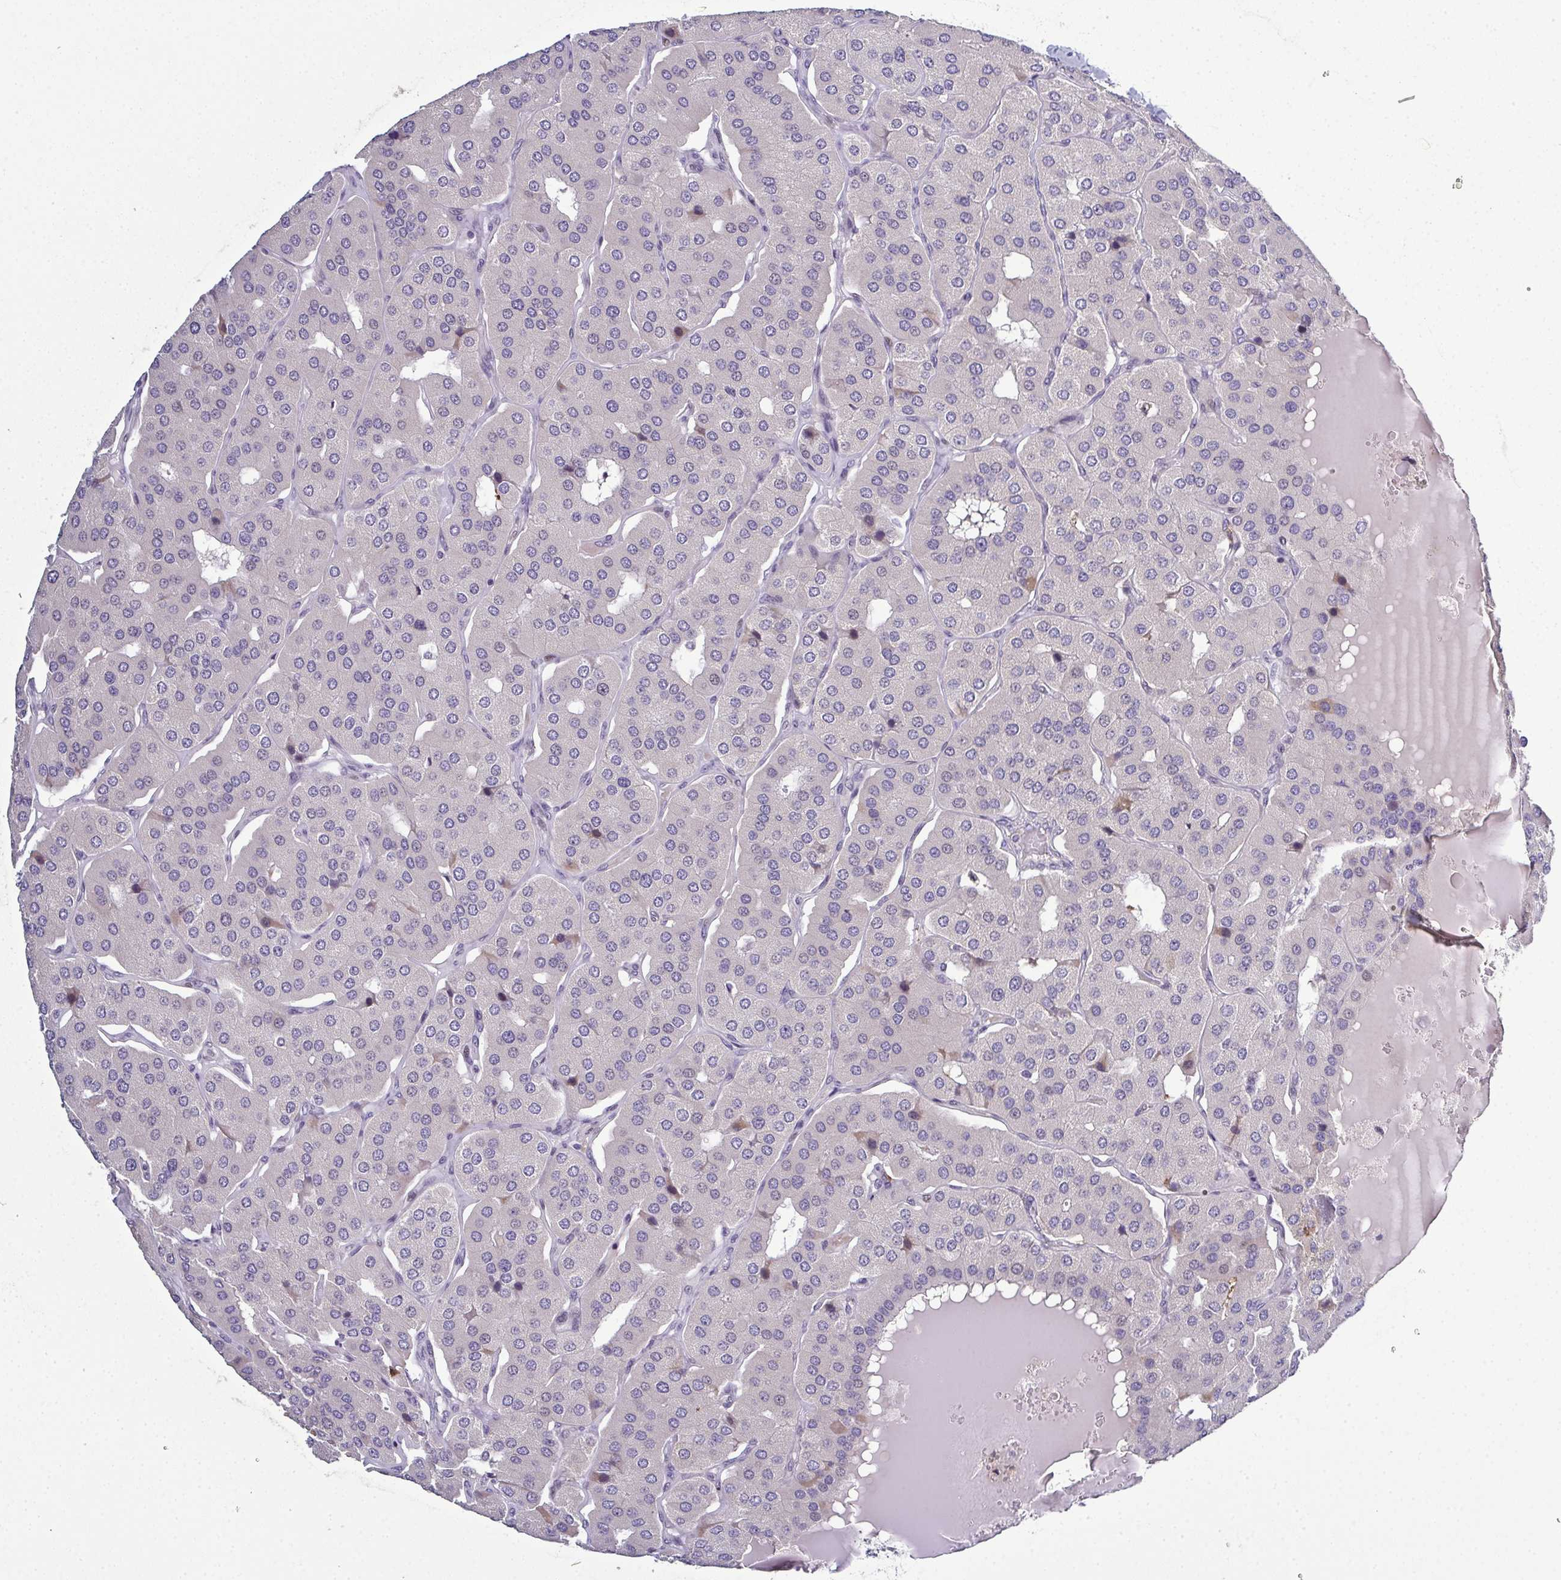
{"staining": {"intensity": "negative", "quantity": "none", "location": "none"}, "tissue": "parathyroid gland", "cell_type": "Glandular cells", "image_type": "normal", "snomed": [{"axis": "morphology", "description": "Normal tissue, NOS"}, {"axis": "morphology", "description": "Adenoma, NOS"}, {"axis": "topography", "description": "Parathyroid gland"}], "caption": "The histopathology image displays no staining of glandular cells in benign parathyroid gland.", "gene": "ODF1", "patient": {"sex": "female", "age": 86}}